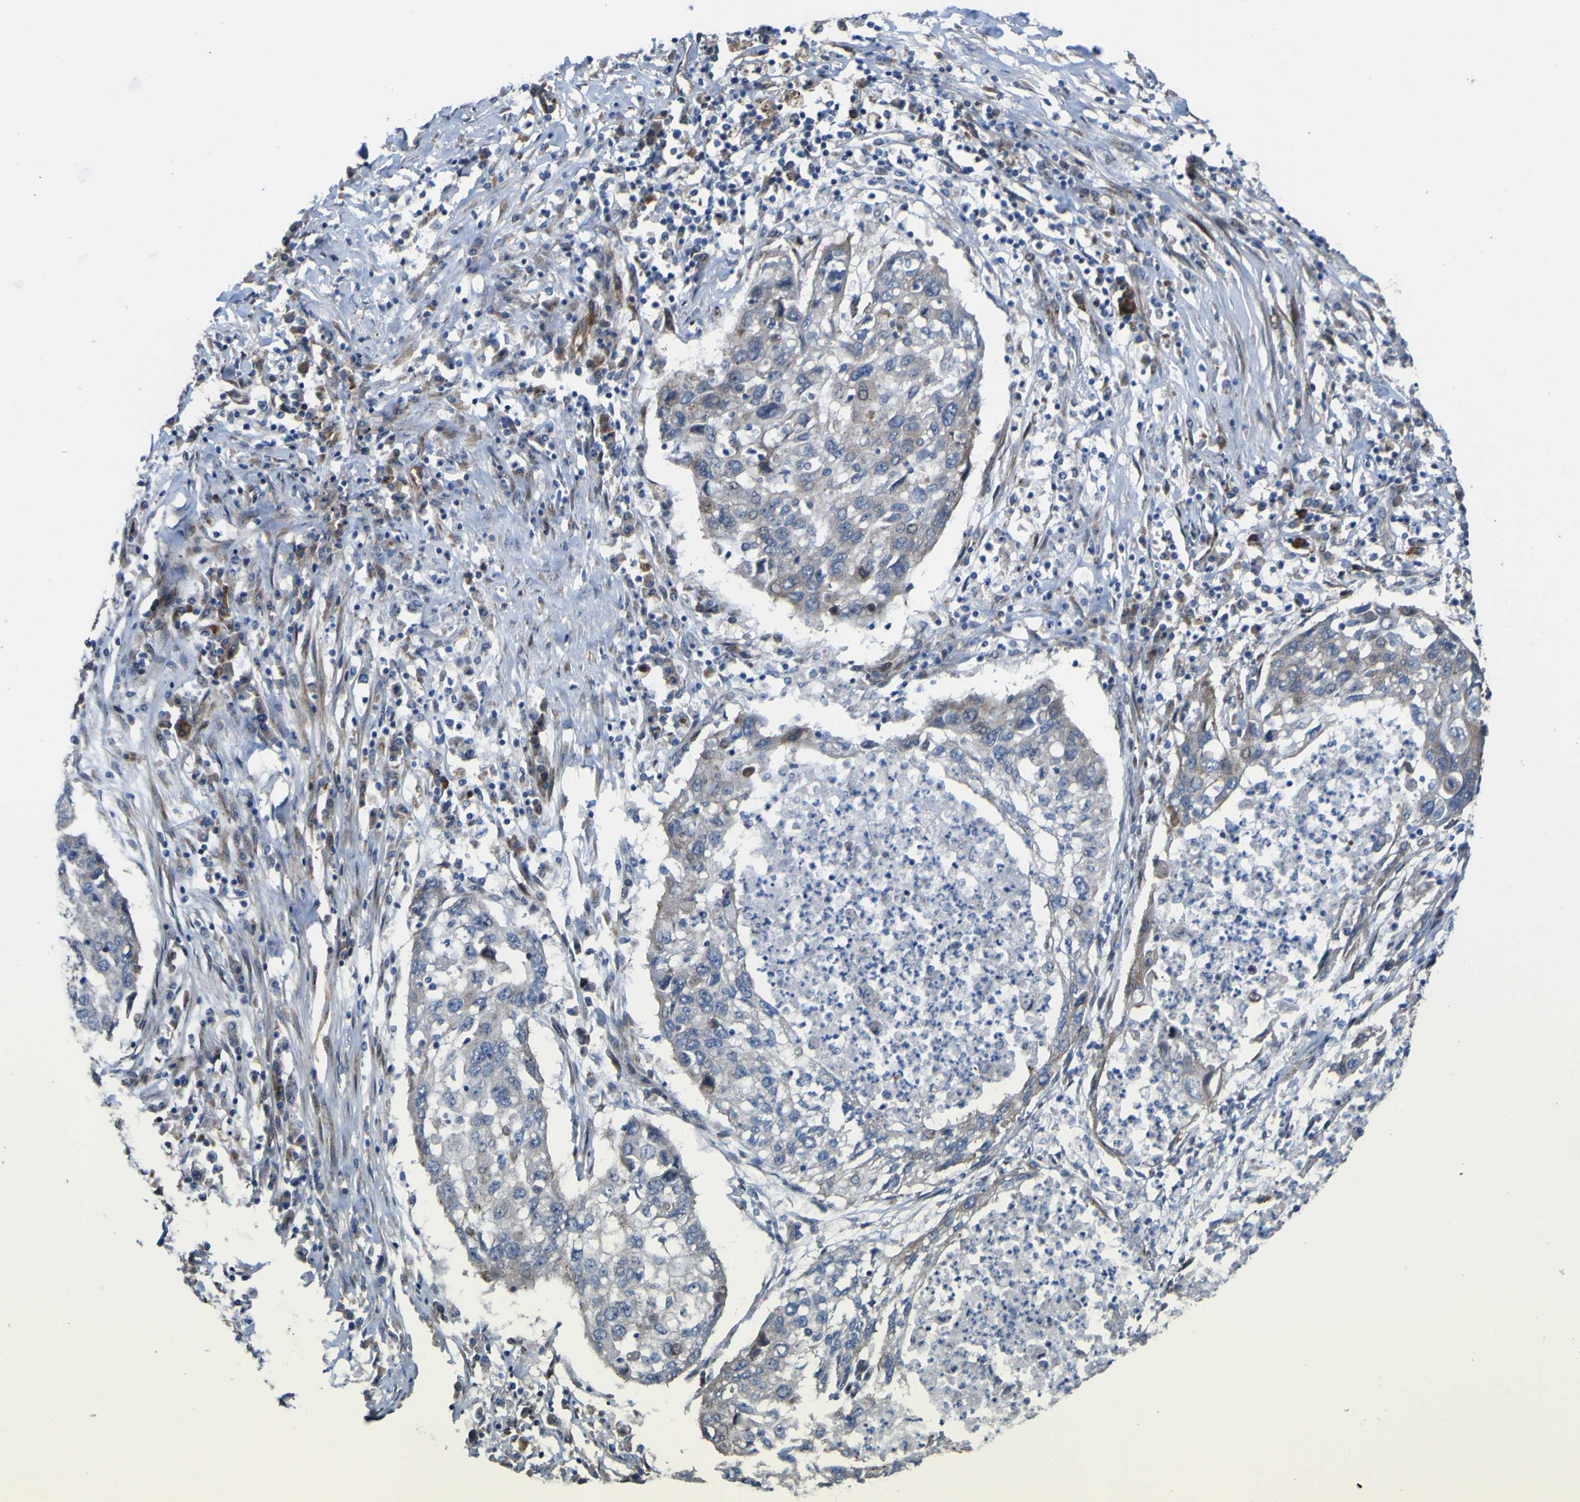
{"staining": {"intensity": "negative", "quantity": "none", "location": "none"}, "tissue": "lung cancer", "cell_type": "Tumor cells", "image_type": "cancer", "snomed": [{"axis": "morphology", "description": "Squamous cell carcinoma, NOS"}, {"axis": "topography", "description": "Lung"}], "caption": "Photomicrograph shows no protein staining in tumor cells of lung cancer (squamous cell carcinoma) tissue. Brightfield microscopy of IHC stained with DAB (3,3'-diaminobenzidine) (brown) and hematoxylin (blue), captured at high magnification.", "gene": "FBXO30", "patient": {"sex": "female", "age": 63}}